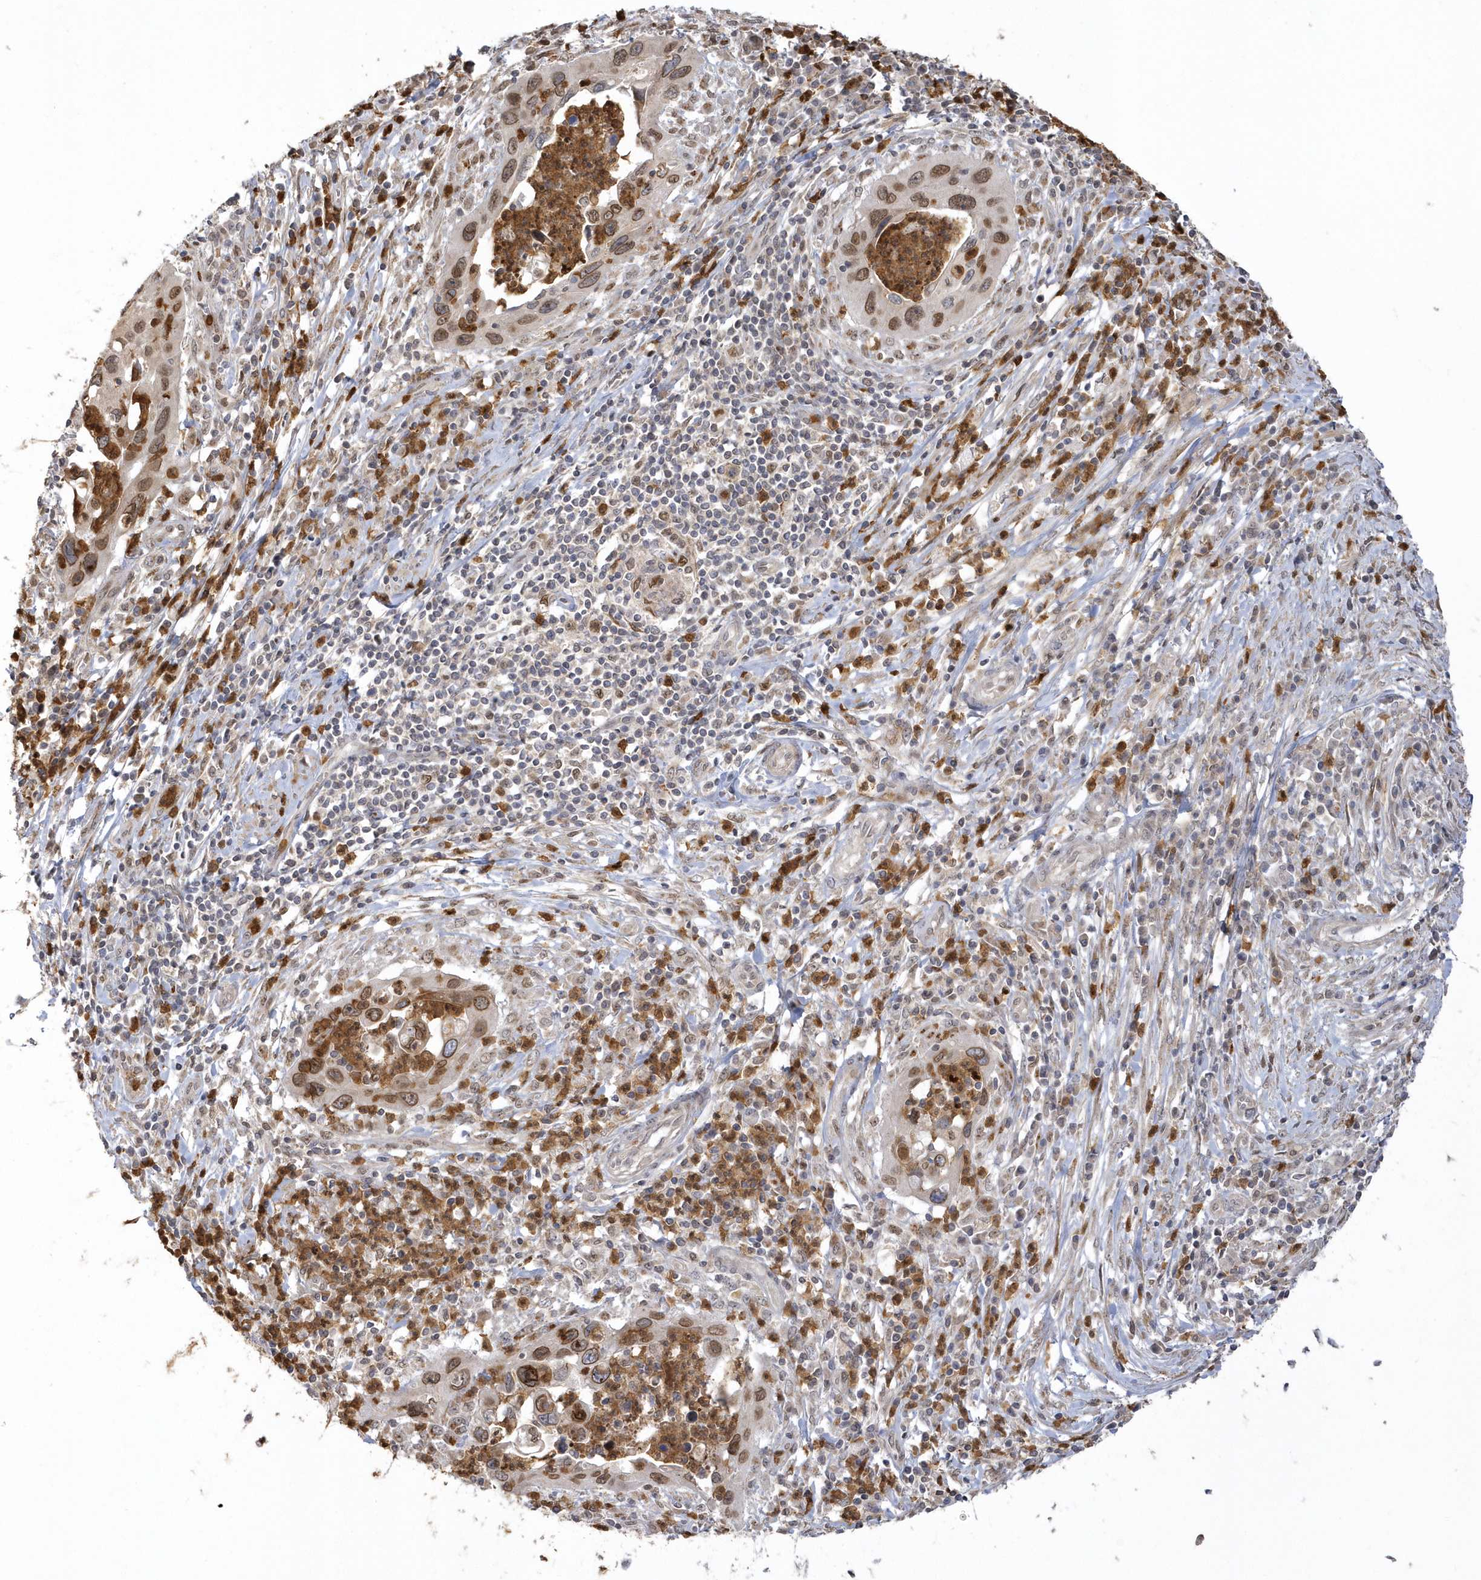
{"staining": {"intensity": "moderate", "quantity": ">75%", "location": "nuclear"}, "tissue": "cervical cancer", "cell_type": "Tumor cells", "image_type": "cancer", "snomed": [{"axis": "morphology", "description": "Squamous cell carcinoma, NOS"}, {"axis": "topography", "description": "Cervix"}], "caption": "High-power microscopy captured an IHC histopathology image of cervical cancer (squamous cell carcinoma), revealing moderate nuclear staining in about >75% of tumor cells.", "gene": "NAF1", "patient": {"sex": "female", "age": 38}}